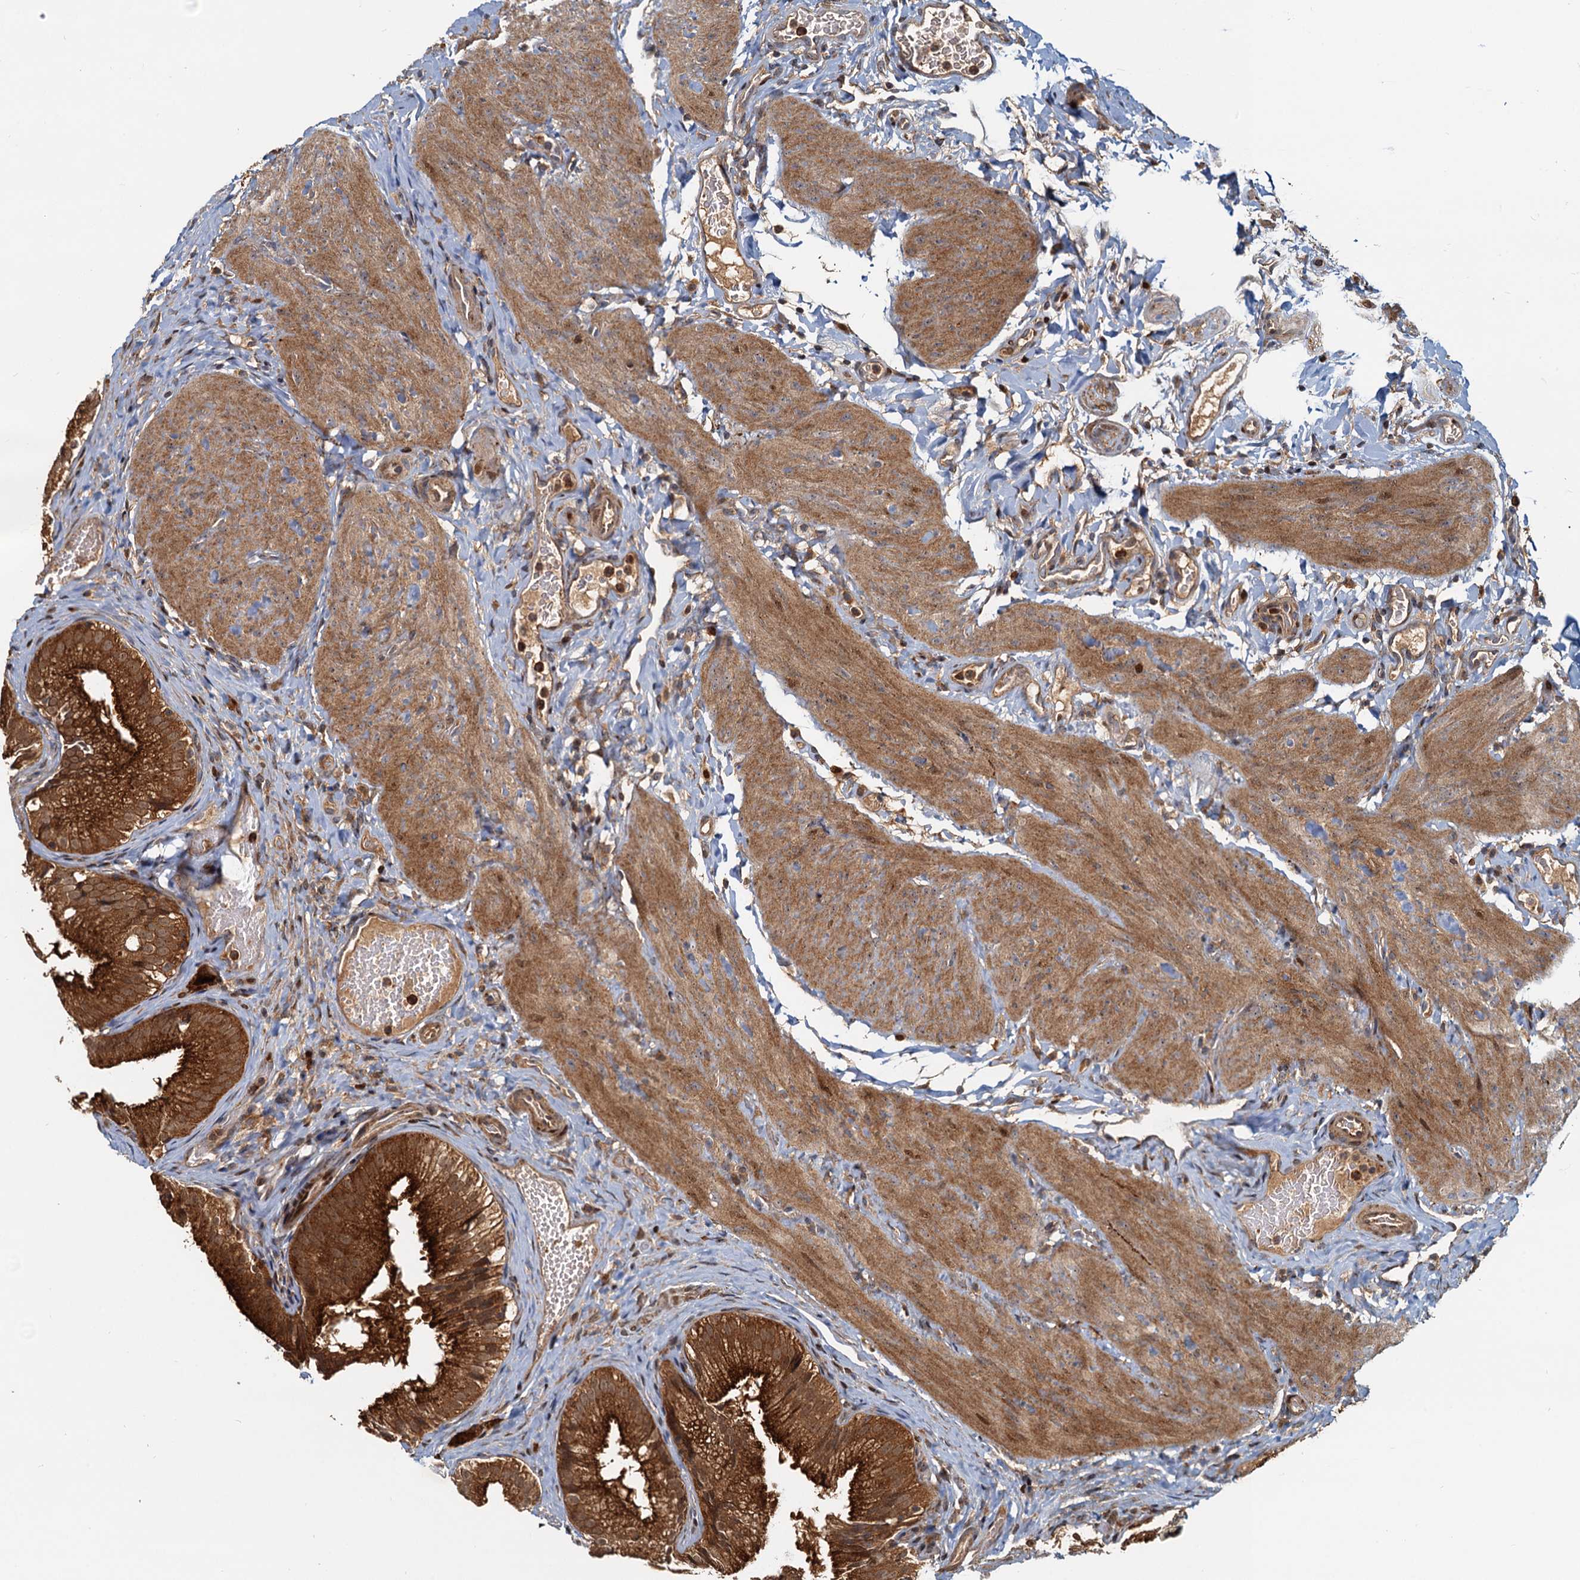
{"staining": {"intensity": "moderate", "quantity": ">75%", "location": "cytoplasmic/membranous"}, "tissue": "gallbladder", "cell_type": "Glandular cells", "image_type": "normal", "snomed": [{"axis": "morphology", "description": "Normal tissue, NOS"}, {"axis": "topography", "description": "Gallbladder"}], "caption": "Moderate cytoplasmic/membranous expression is identified in about >75% of glandular cells in unremarkable gallbladder. (IHC, brightfield microscopy, high magnification).", "gene": "TOLLIP", "patient": {"sex": "female", "age": 30}}